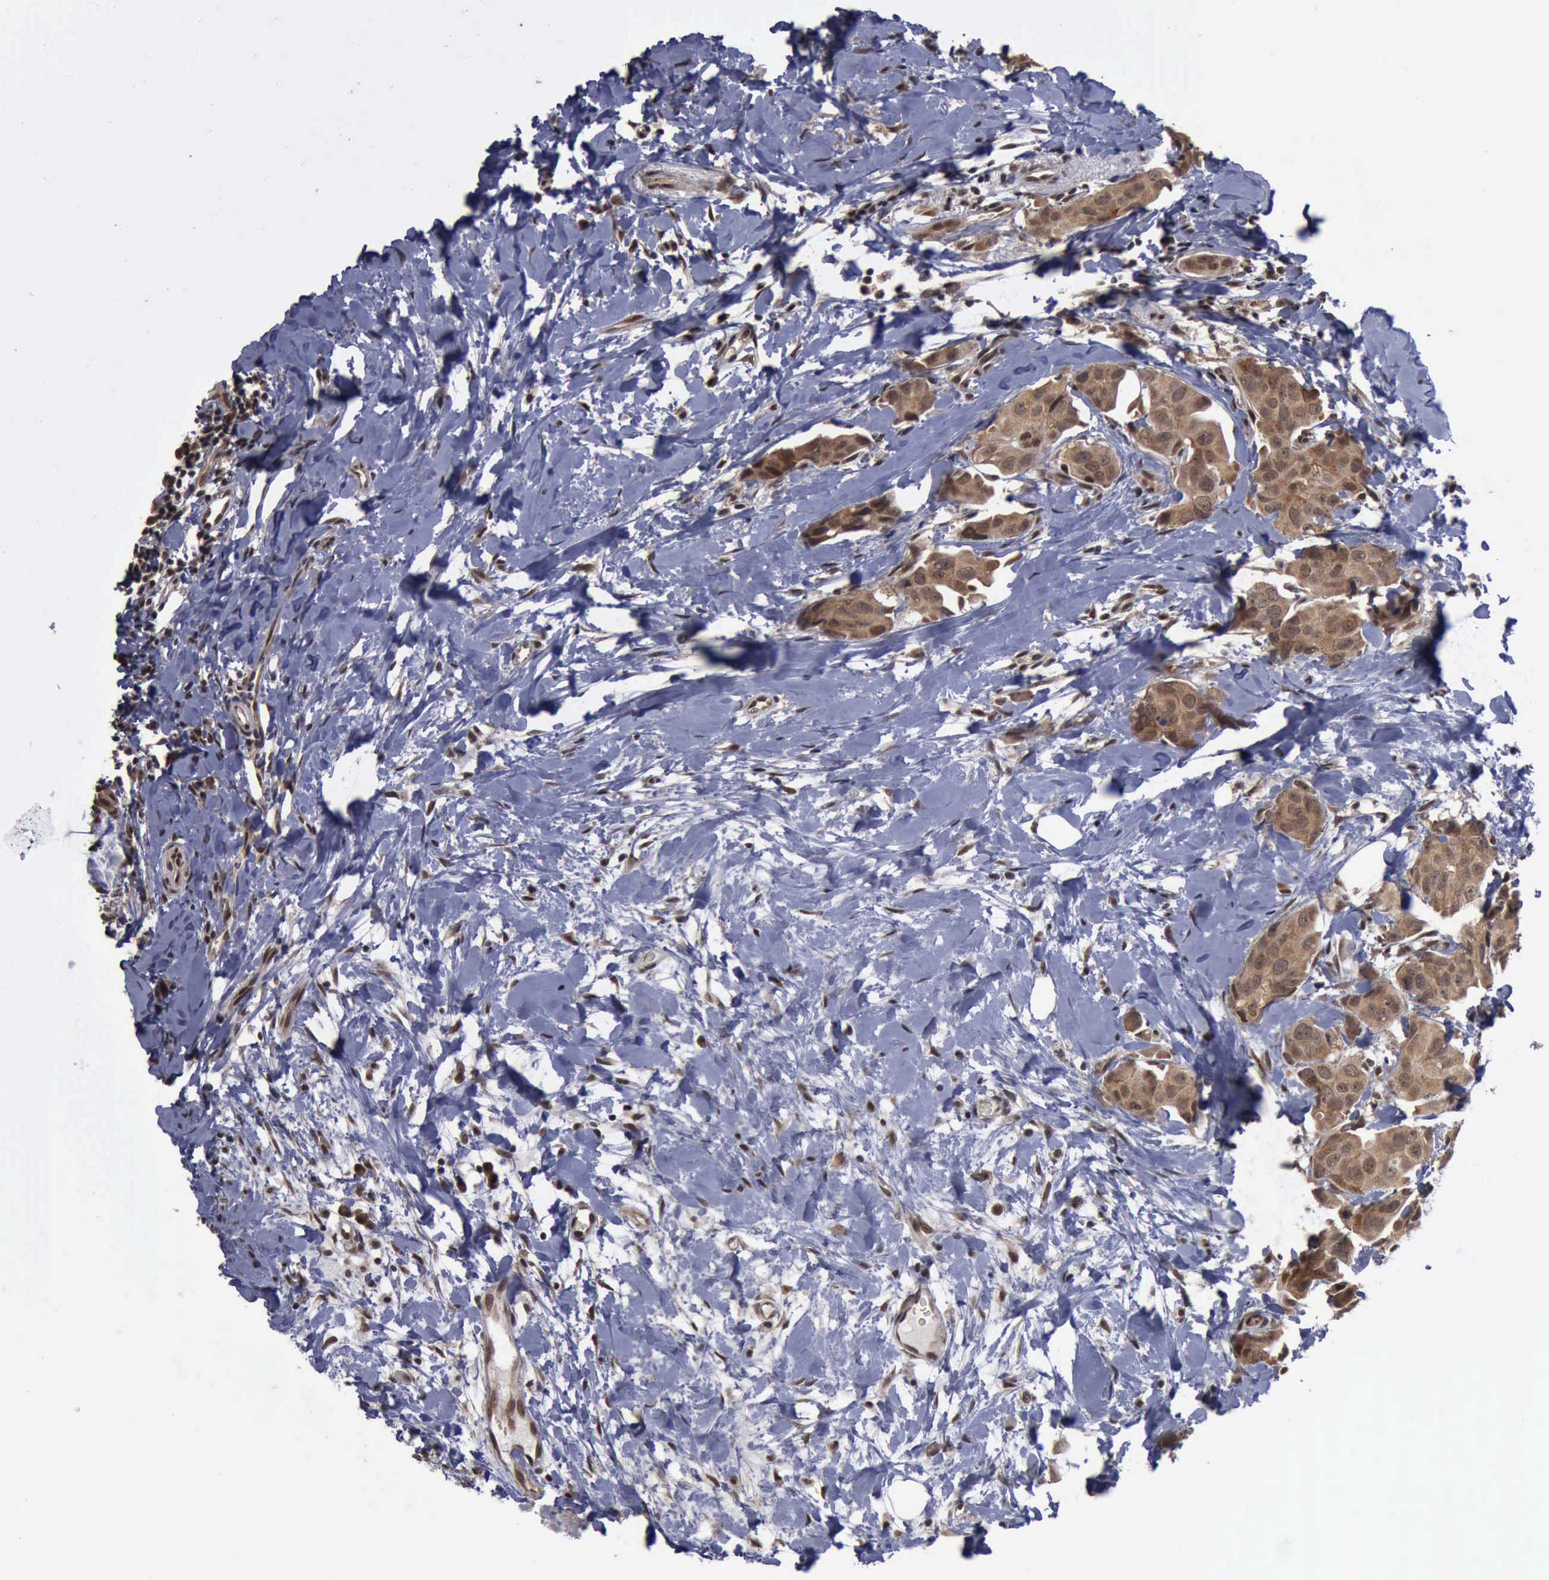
{"staining": {"intensity": "moderate", "quantity": ">75%", "location": "cytoplasmic/membranous"}, "tissue": "breast cancer", "cell_type": "Tumor cells", "image_type": "cancer", "snomed": [{"axis": "morphology", "description": "Duct carcinoma"}, {"axis": "topography", "description": "Breast"}], "caption": "Breast cancer stained with a protein marker reveals moderate staining in tumor cells.", "gene": "RTCB", "patient": {"sex": "female", "age": 40}}